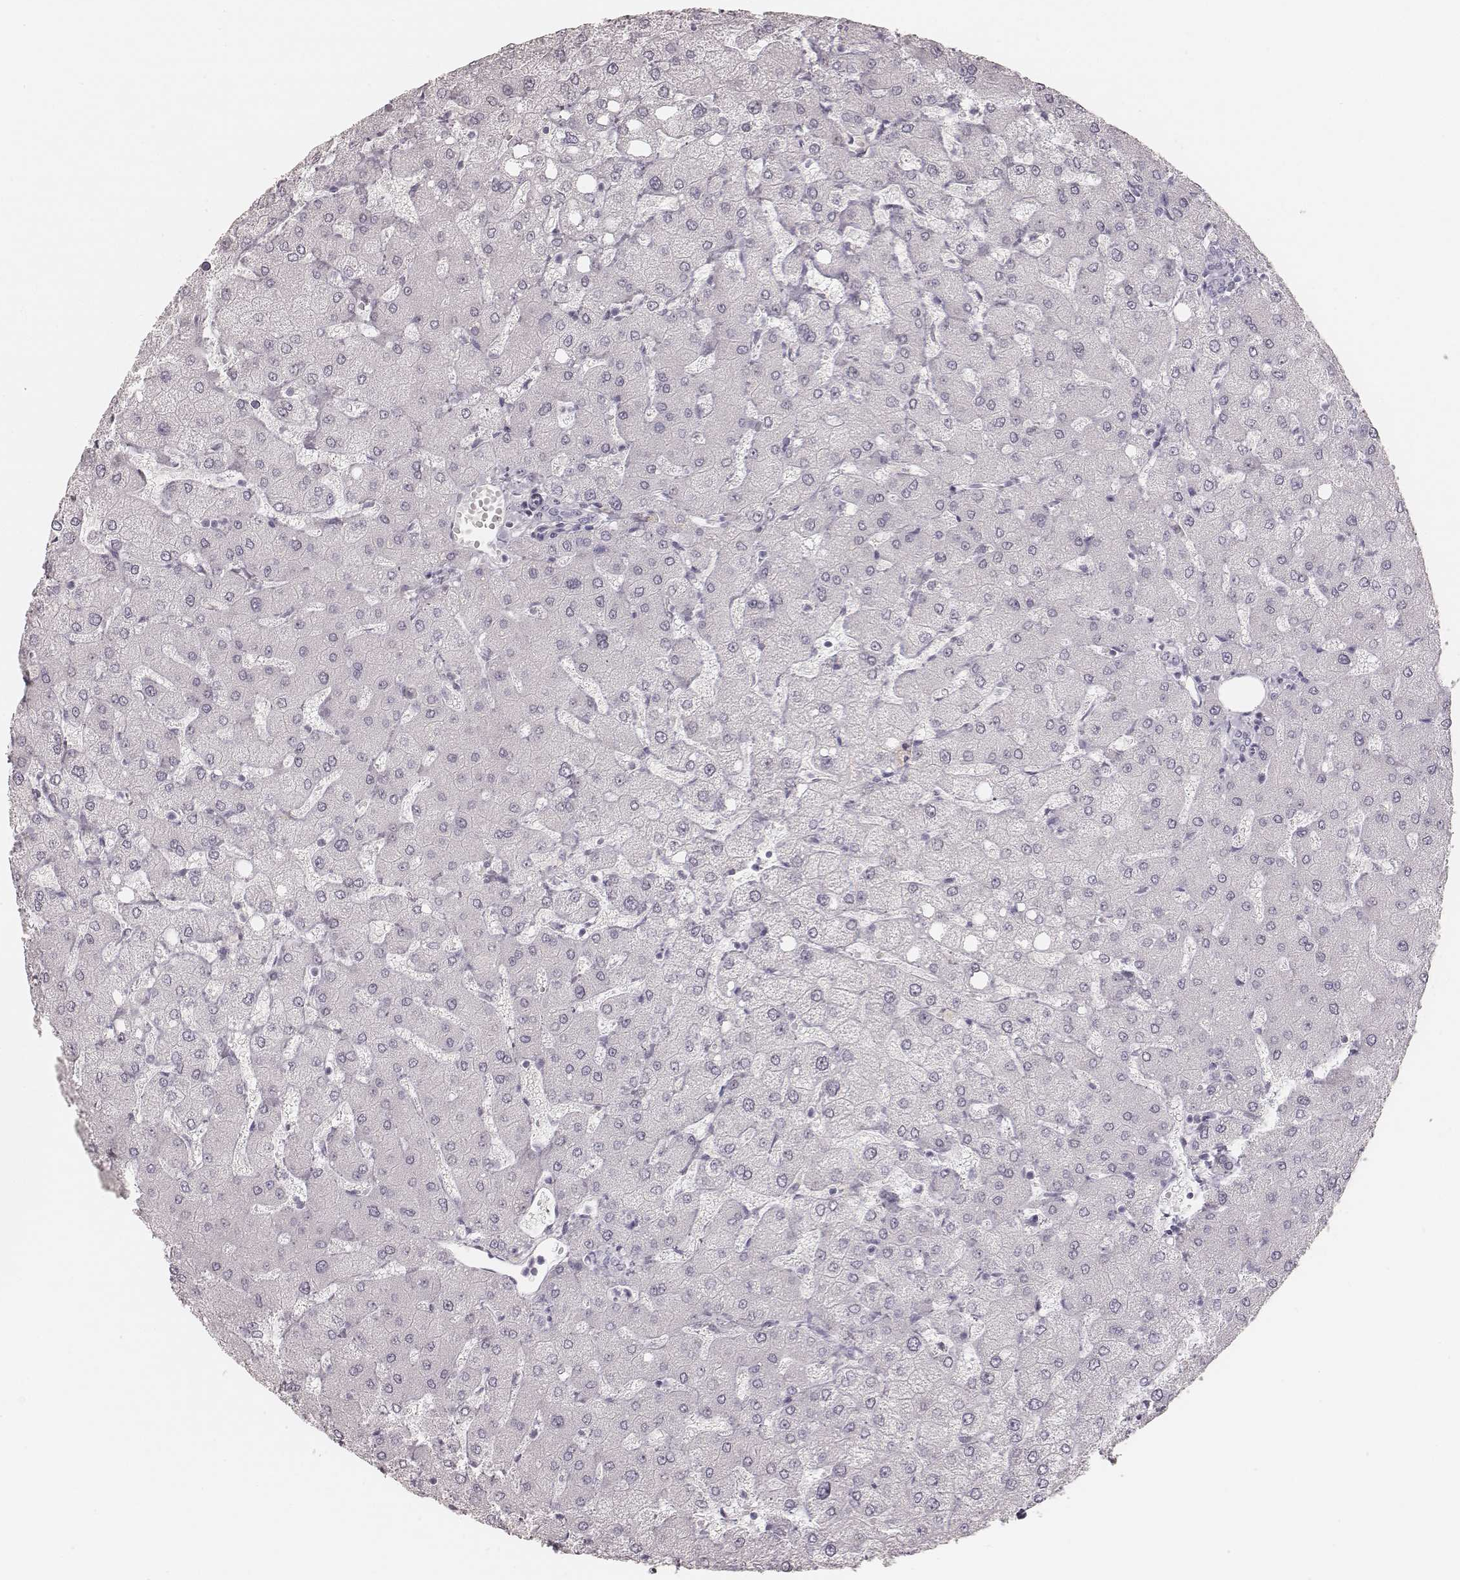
{"staining": {"intensity": "negative", "quantity": "none", "location": "none"}, "tissue": "liver", "cell_type": "Cholangiocytes", "image_type": "normal", "snomed": [{"axis": "morphology", "description": "Normal tissue, NOS"}, {"axis": "topography", "description": "Liver"}], "caption": "DAB (3,3'-diaminobenzidine) immunohistochemical staining of normal liver displays no significant positivity in cholangiocytes.", "gene": "KRT34", "patient": {"sex": "female", "age": 54}}